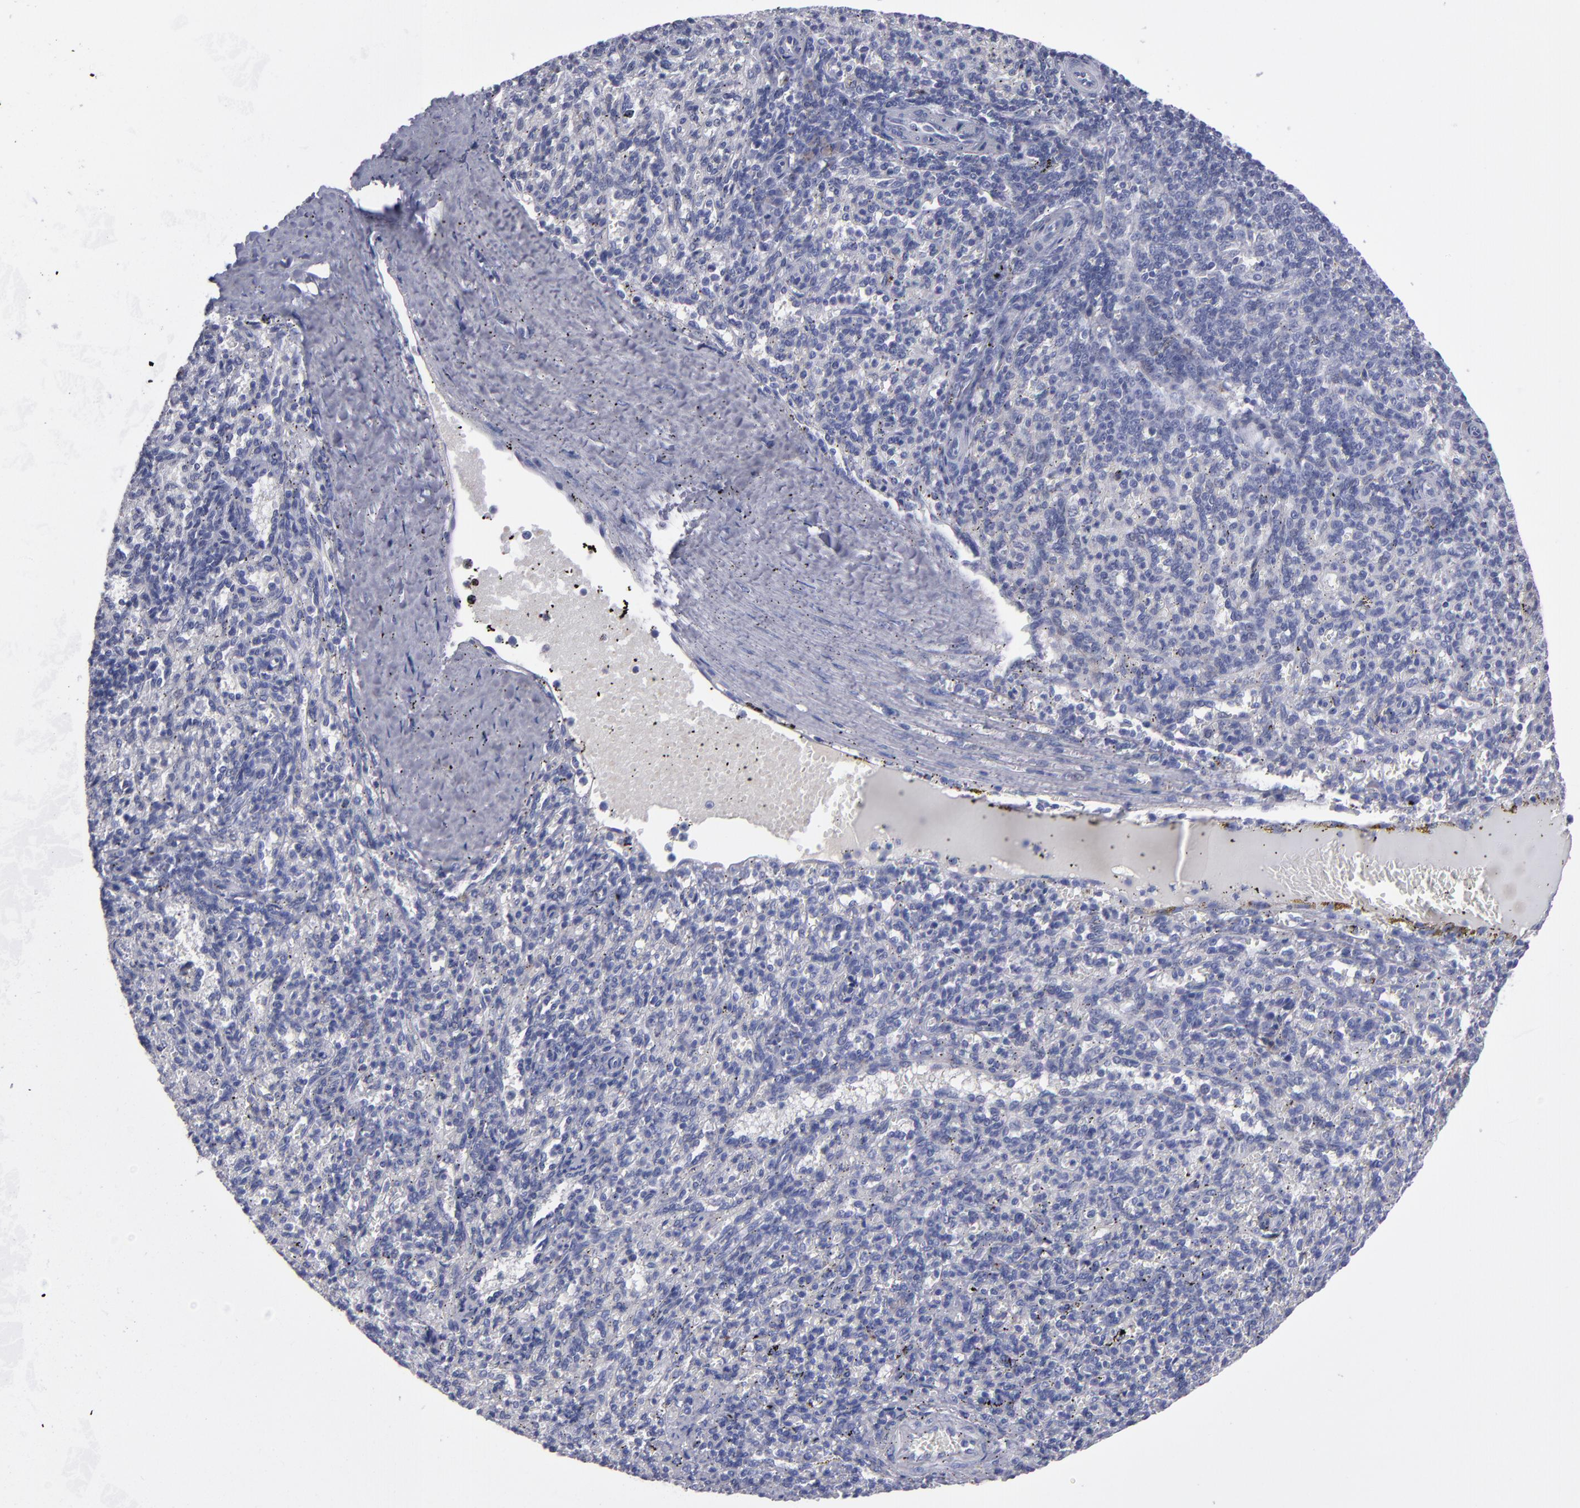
{"staining": {"intensity": "negative", "quantity": "none", "location": "none"}, "tissue": "spleen", "cell_type": "Cells in red pulp", "image_type": "normal", "snomed": [{"axis": "morphology", "description": "Normal tissue, NOS"}, {"axis": "topography", "description": "Spleen"}], "caption": "An IHC micrograph of benign spleen is shown. There is no staining in cells in red pulp of spleen. (DAB immunohistochemistry with hematoxylin counter stain).", "gene": "CDH3", "patient": {"sex": "female", "age": 10}}